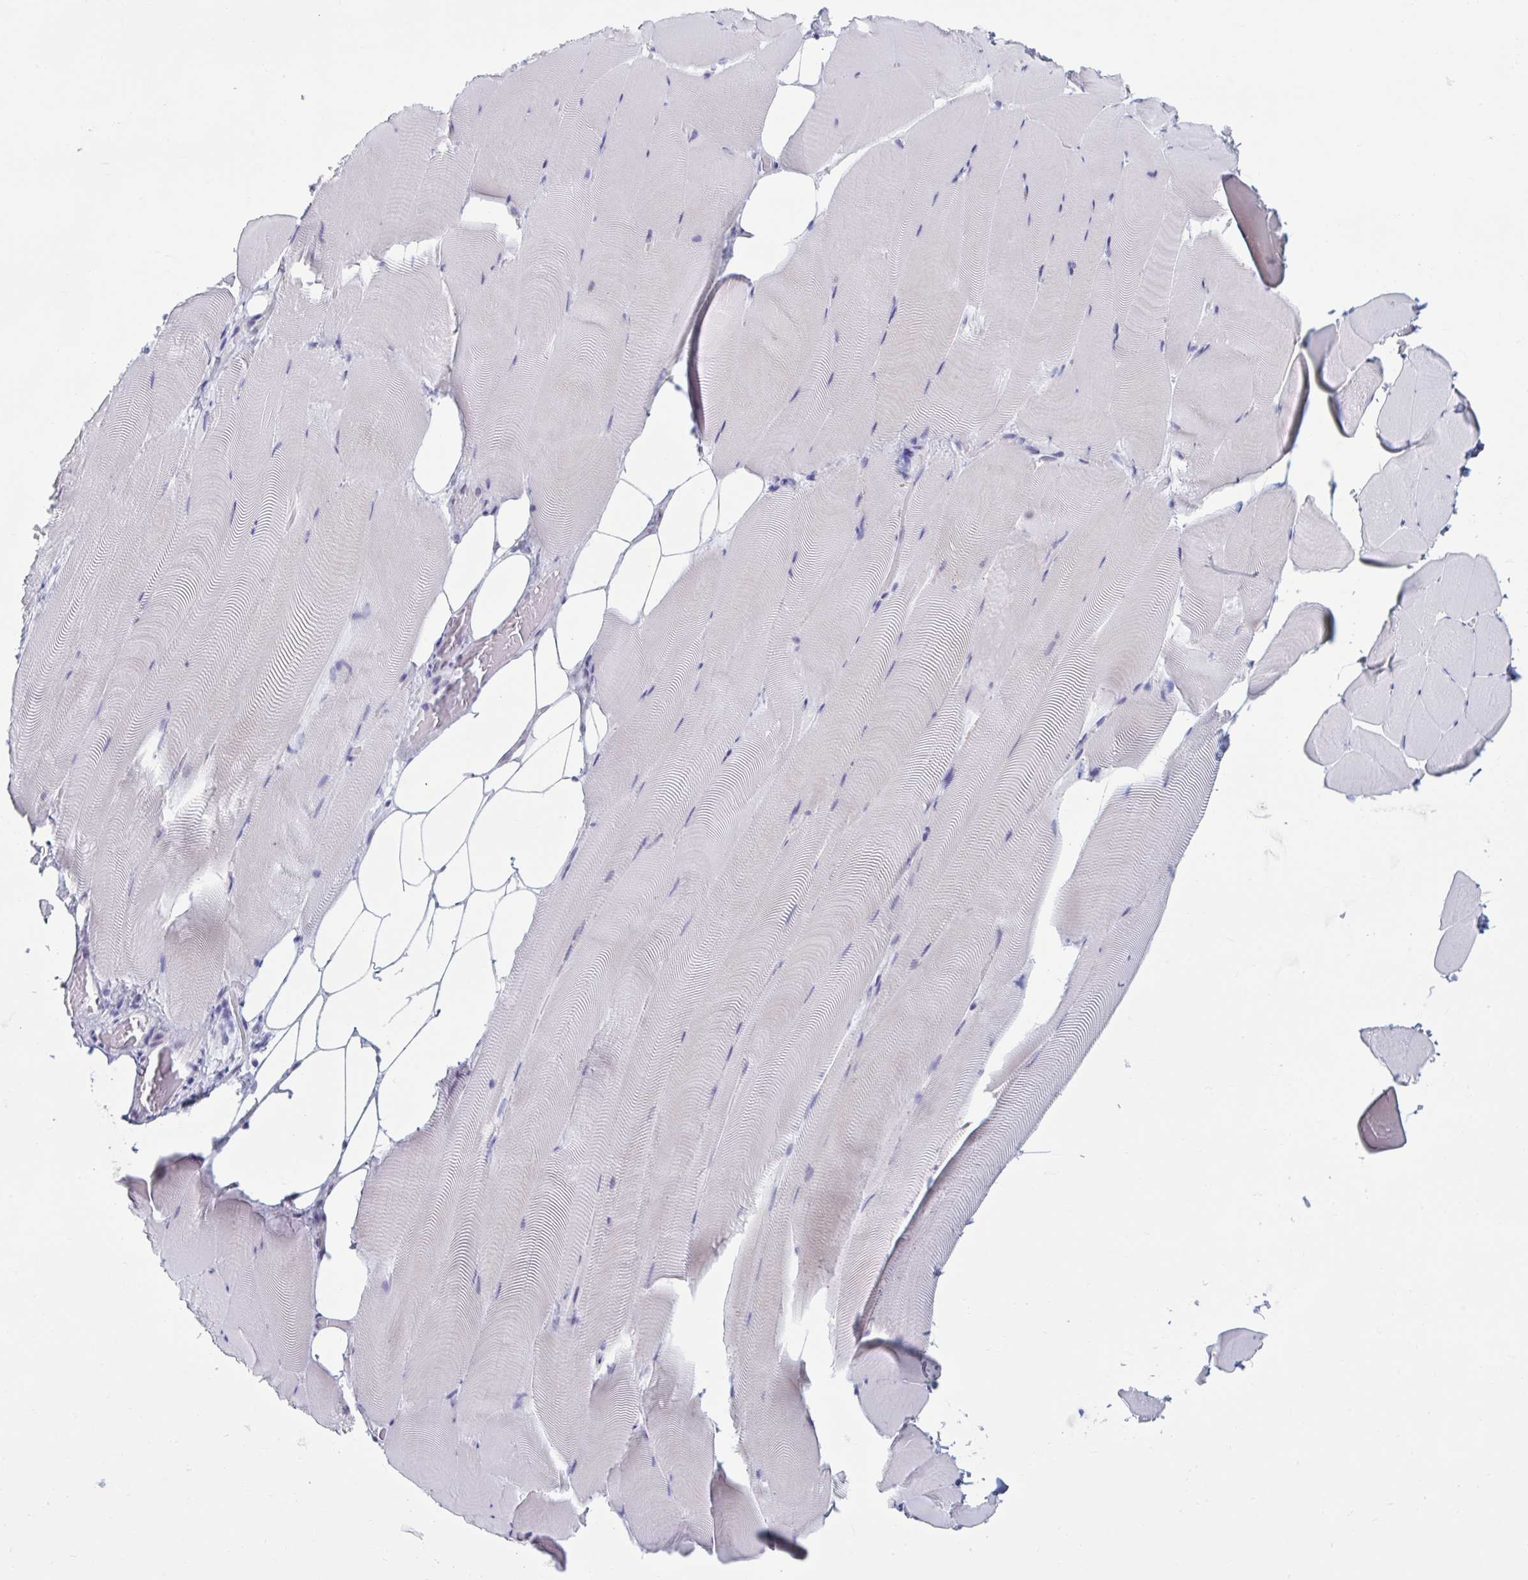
{"staining": {"intensity": "negative", "quantity": "none", "location": "none"}, "tissue": "skeletal muscle", "cell_type": "Myocytes", "image_type": "normal", "snomed": [{"axis": "morphology", "description": "Normal tissue, NOS"}, {"axis": "topography", "description": "Skeletal muscle"}], "caption": "IHC histopathology image of benign skeletal muscle: human skeletal muscle stained with DAB (3,3'-diaminobenzidine) reveals no significant protein positivity in myocytes. Brightfield microscopy of IHC stained with DAB (3,3'-diaminobenzidine) (brown) and hematoxylin (blue), captured at high magnification.", "gene": "MSMB", "patient": {"sex": "female", "age": 64}}